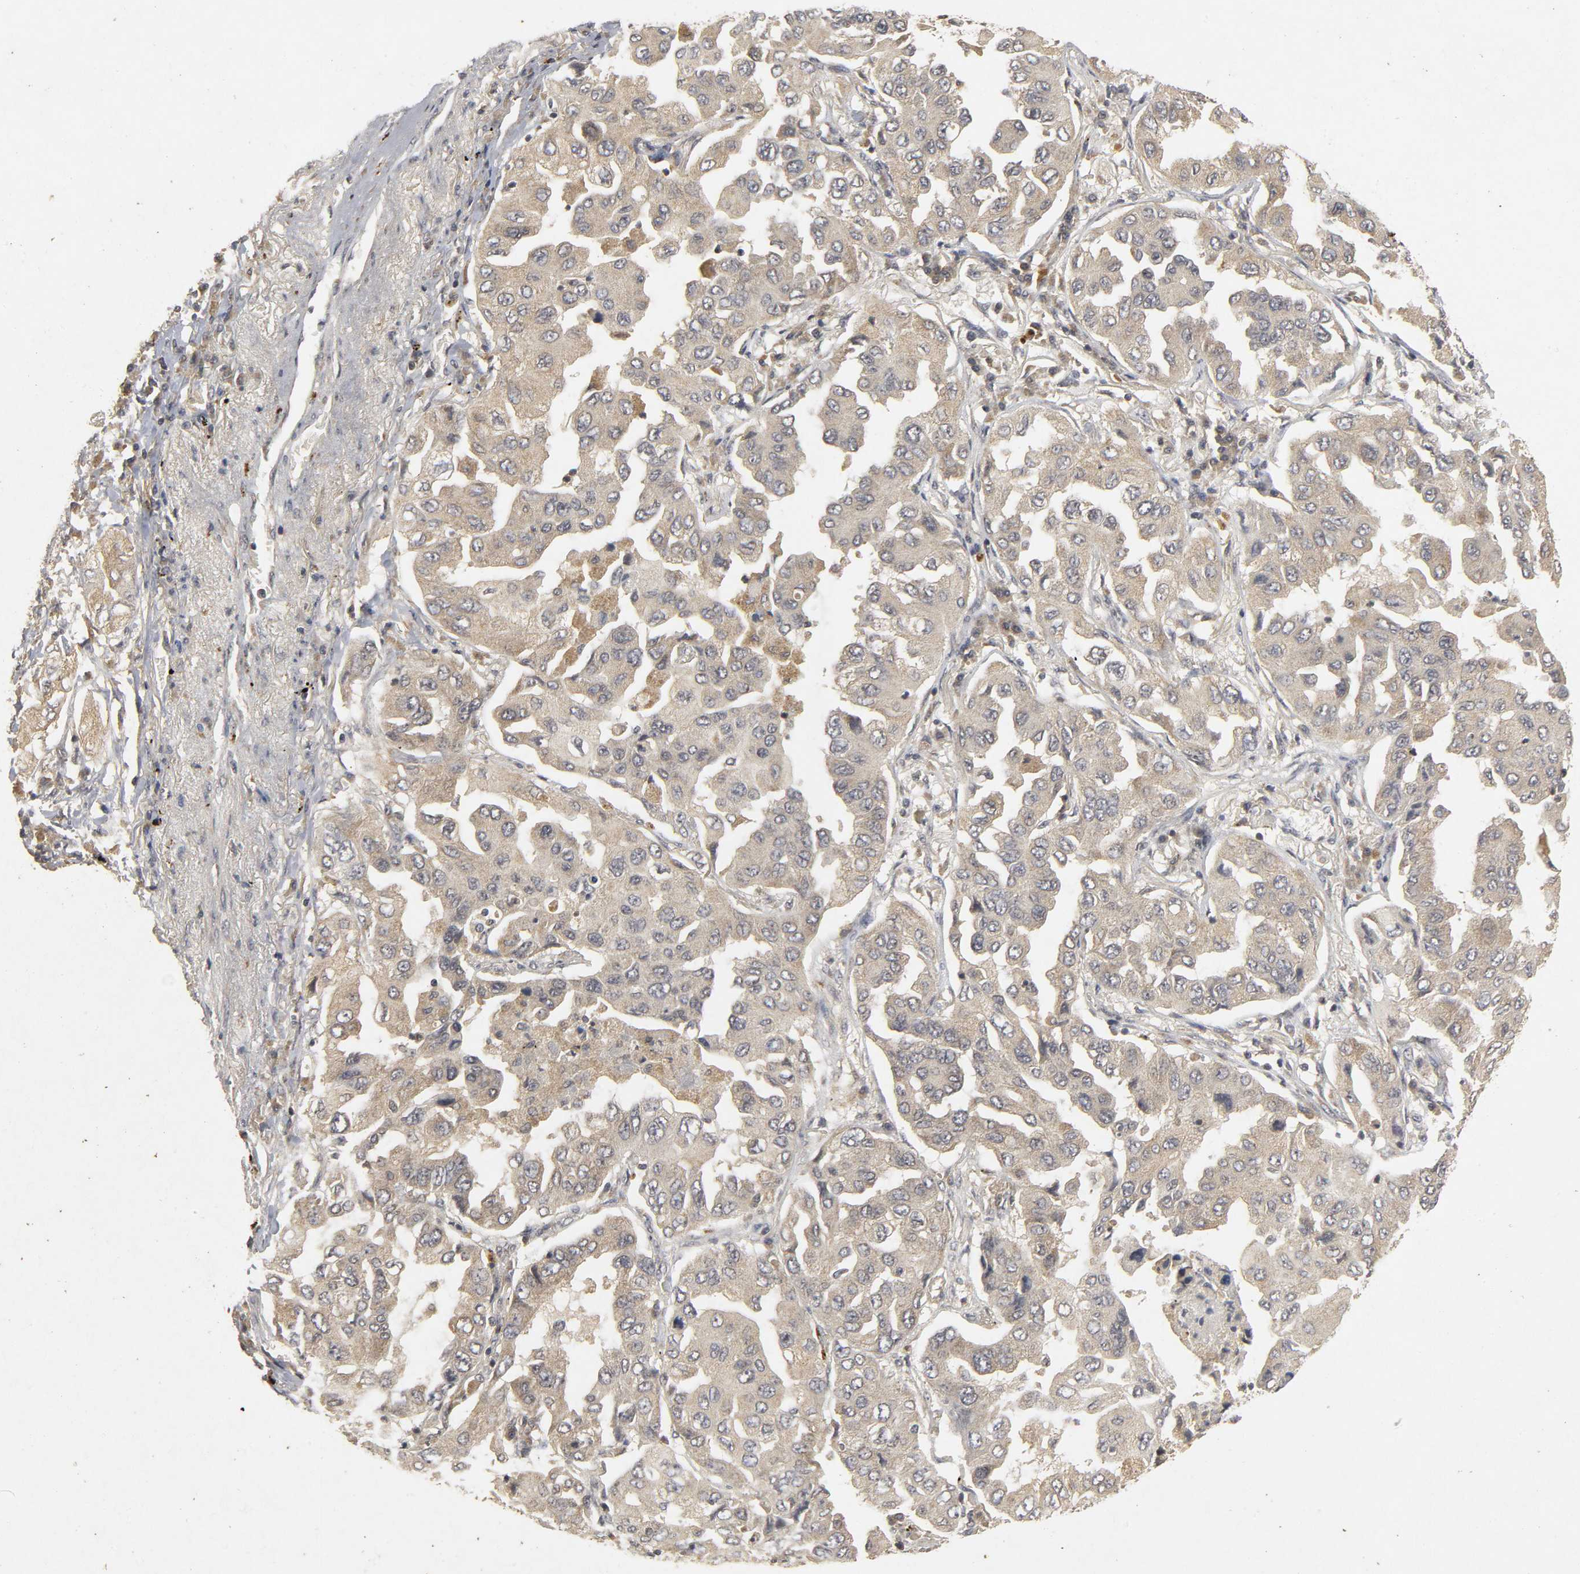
{"staining": {"intensity": "weak", "quantity": "<25%", "location": "cytoplasmic/membranous"}, "tissue": "lung cancer", "cell_type": "Tumor cells", "image_type": "cancer", "snomed": [{"axis": "morphology", "description": "Adenocarcinoma, NOS"}, {"axis": "topography", "description": "Lung"}], "caption": "IHC photomicrograph of neoplastic tissue: adenocarcinoma (lung) stained with DAB reveals no significant protein positivity in tumor cells. (Brightfield microscopy of DAB (3,3'-diaminobenzidine) immunohistochemistry (IHC) at high magnification).", "gene": "TRAF6", "patient": {"sex": "female", "age": 65}}